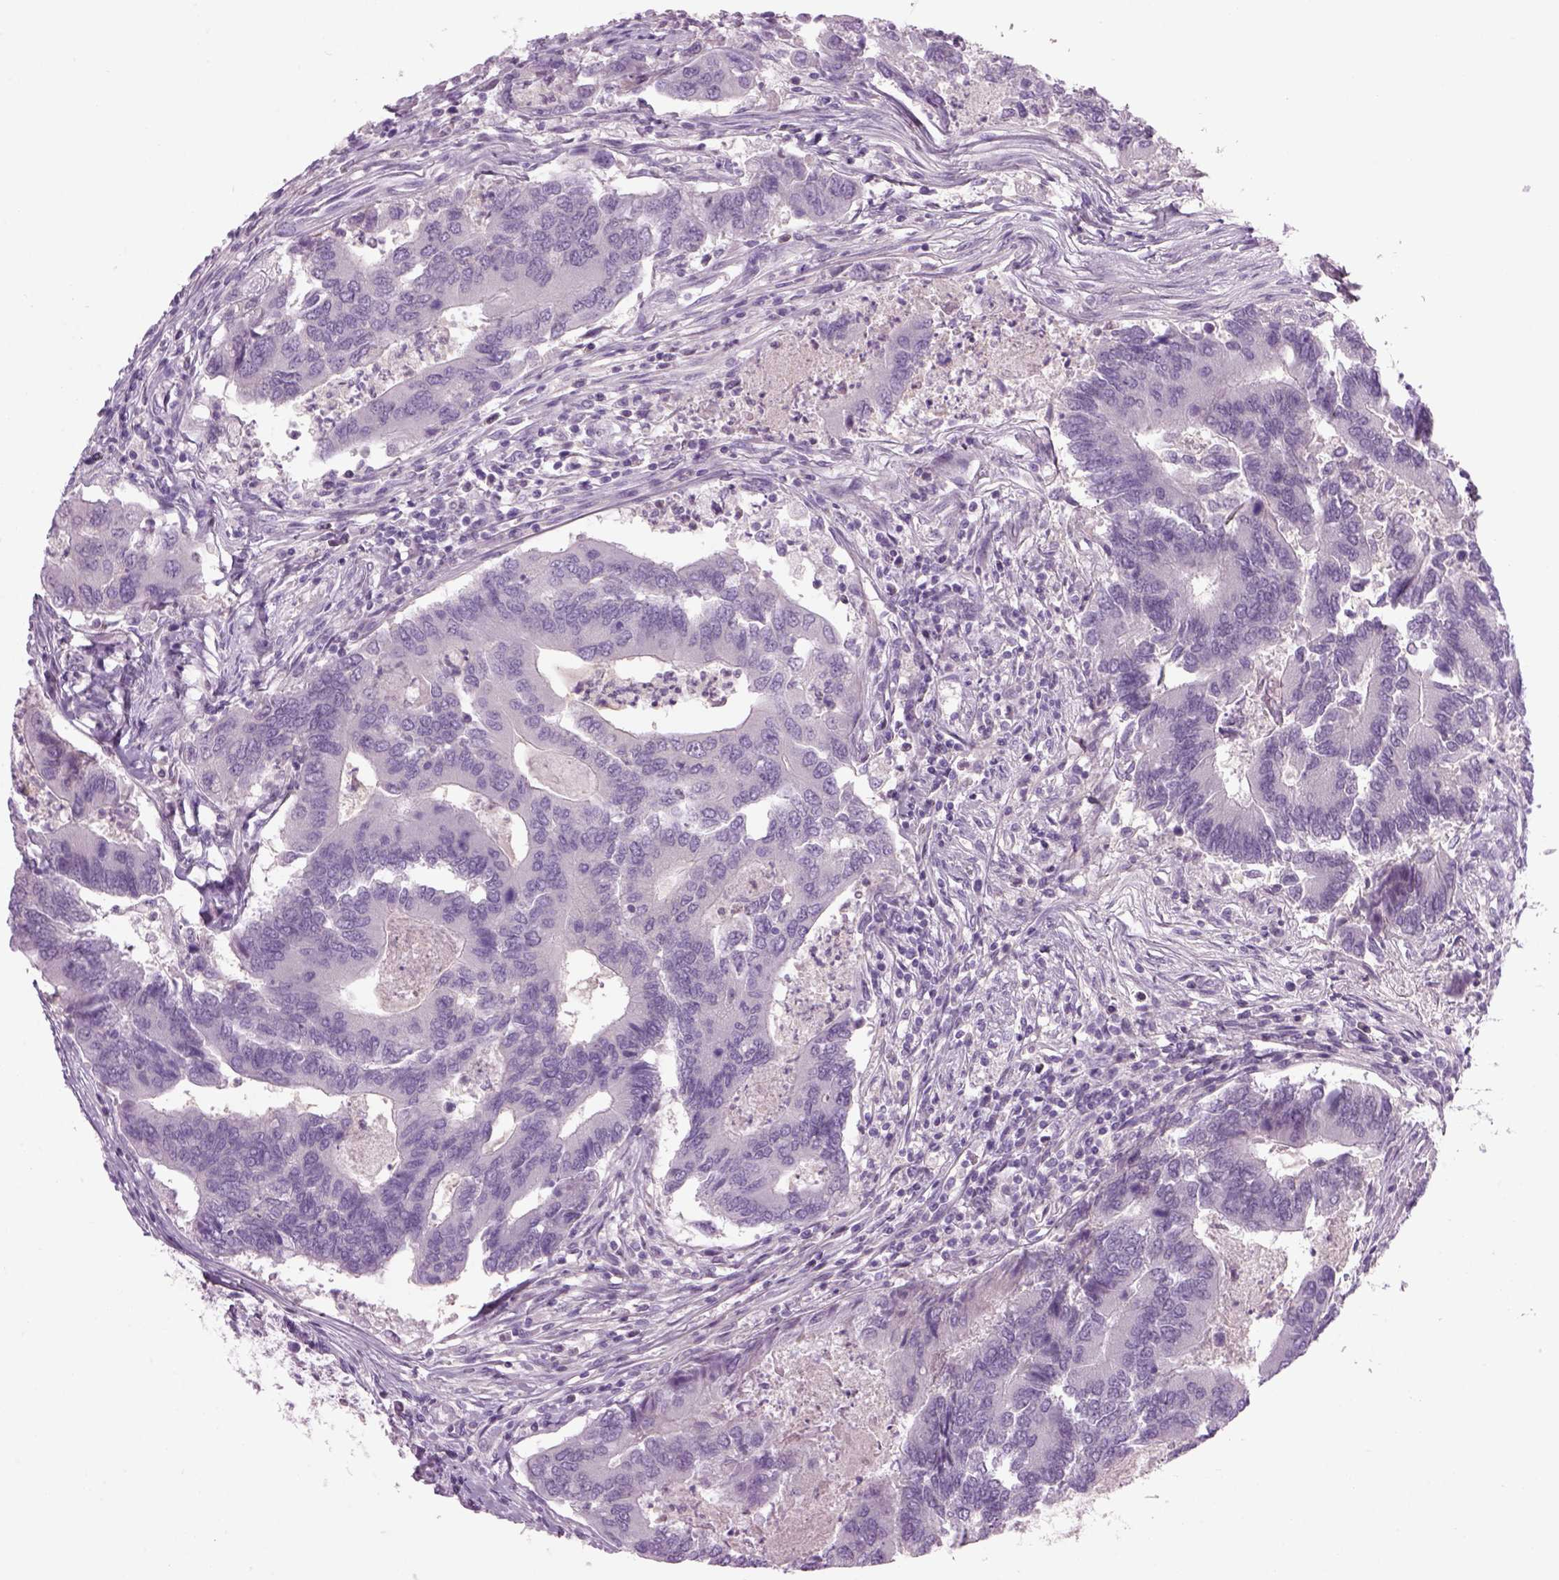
{"staining": {"intensity": "negative", "quantity": "none", "location": "none"}, "tissue": "colorectal cancer", "cell_type": "Tumor cells", "image_type": "cancer", "snomed": [{"axis": "morphology", "description": "Adenocarcinoma, NOS"}, {"axis": "topography", "description": "Colon"}], "caption": "IHC of human adenocarcinoma (colorectal) exhibits no expression in tumor cells.", "gene": "MDH1B", "patient": {"sex": "female", "age": 67}}